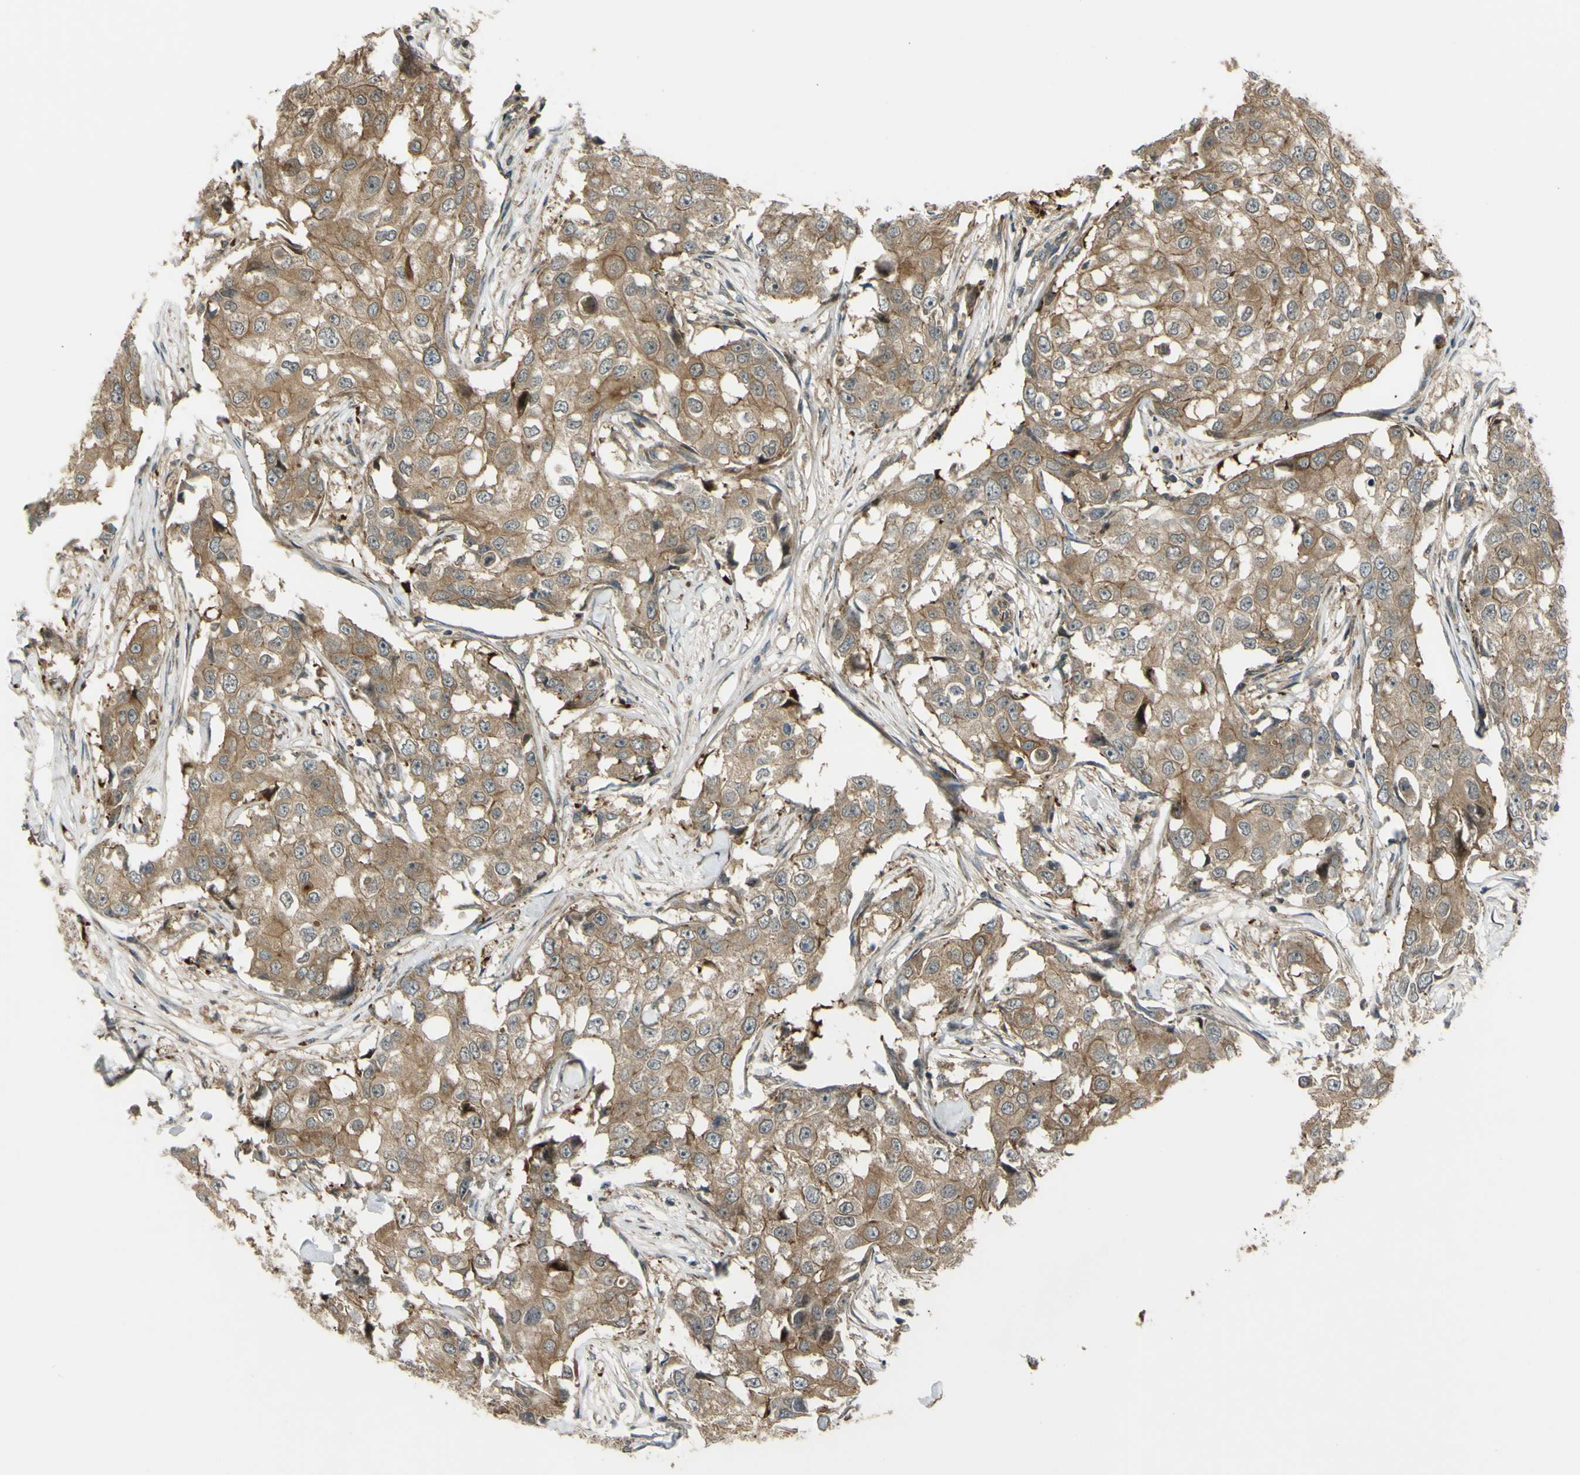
{"staining": {"intensity": "moderate", "quantity": ">75%", "location": "cytoplasmic/membranous"}, "tissue": "breast cancer", "cell_type": "Tumor cells", "image_type": "cancer", "snomed": [{"axis": "morphology", "description": "Duct carcinoma"}, {"axis": "topography", "description": "Breast"}], "caption": "High-power microscopy captured an immunohistochemistry photomicrograph of breast intraductal carcinoma, revealing moderate cytoplasmic/membranous staining in approximately >75% of tumor cells.", "gene": "FLII", "patient": {"sex": "female", "age": 27}}